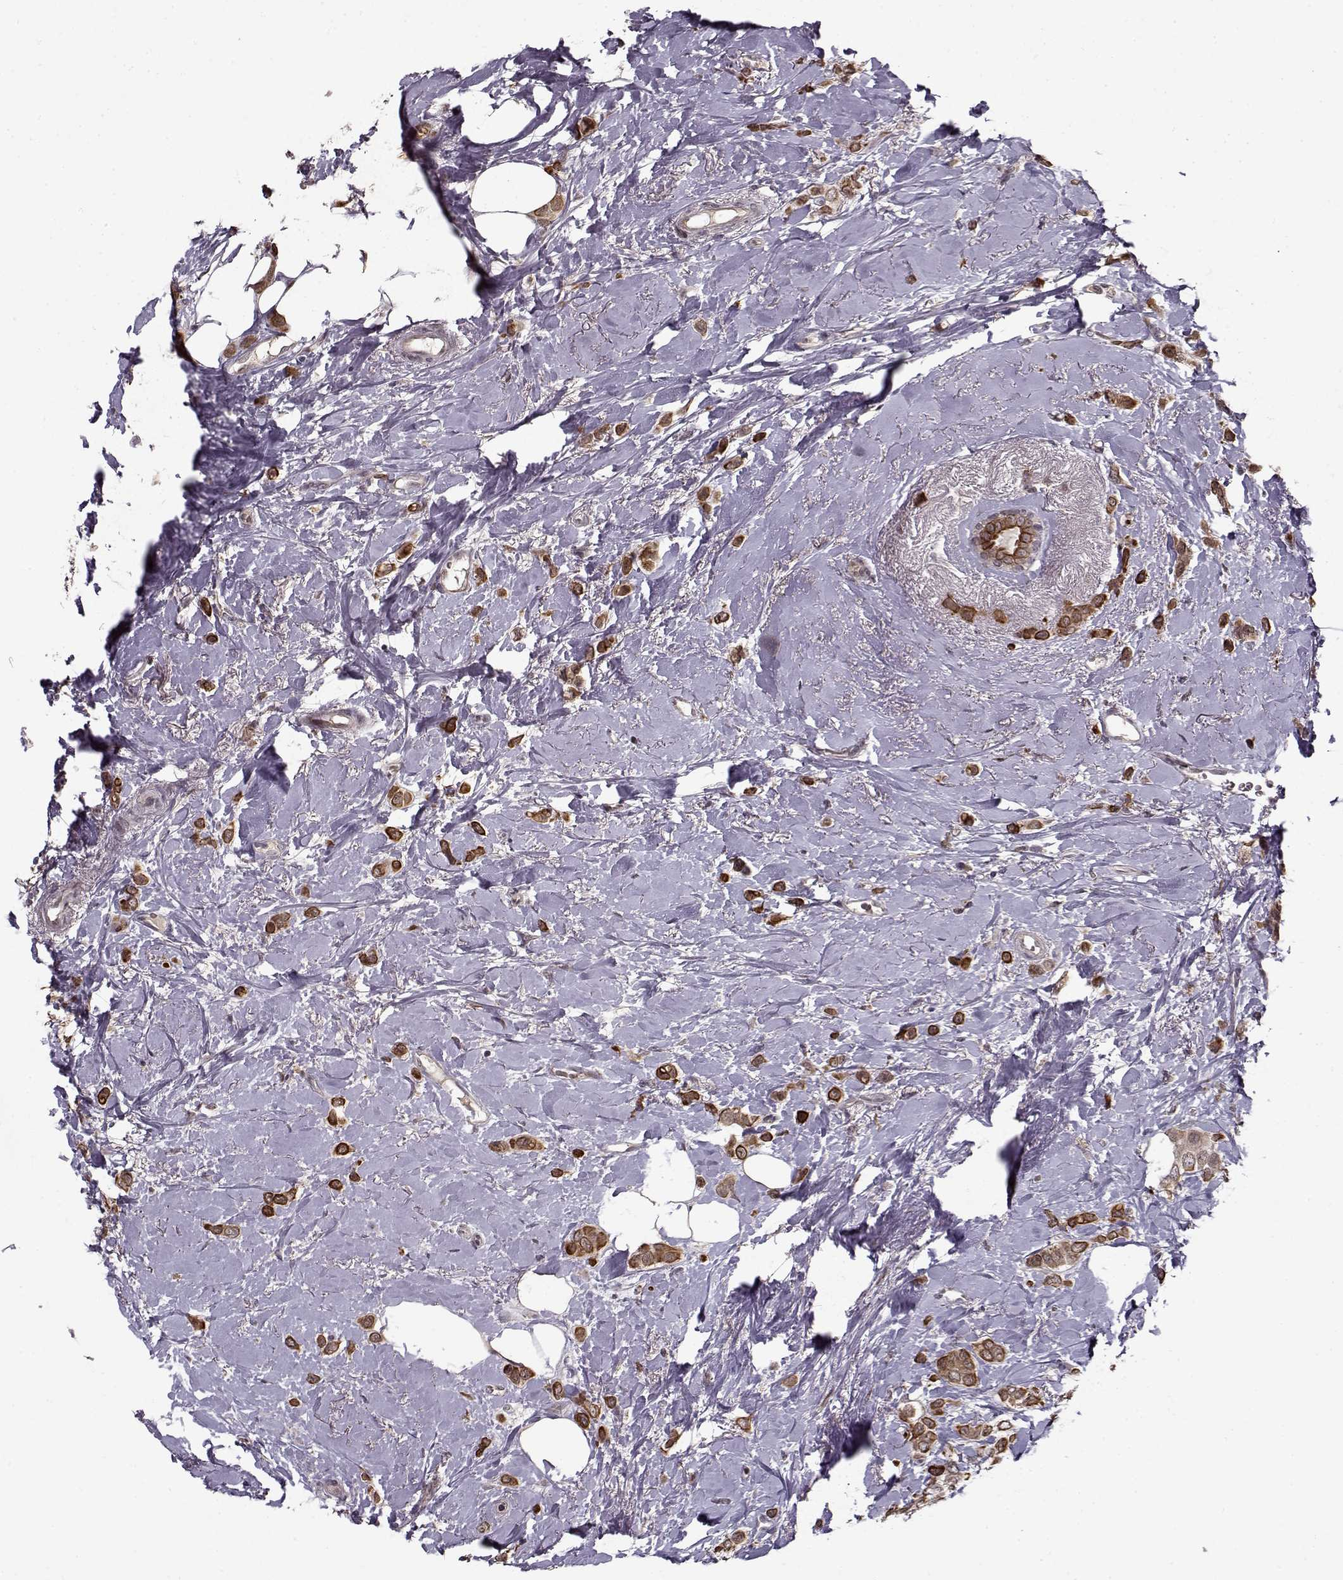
{"staining": {"intensity": "strong", "quantity": ">75%", "location": "cytoplasmic/membranous"}, "tissue": "breast cancer", "cell_type": "Tumor cells", "image_type": "cancer", "snomed": [{"axis": "morphology", "description": "Lobular carcinoma"}, {"axis": "topography", "description": "Breast"}], "caption": "This image displays immunohistochemistry staining of human breast lobular carcinoma, with high strong cytoplasmic/membranous staining in about >75% of tumor cells.", "gene": "DENND4B", "patient": {"sex": "female", "age": 66}}